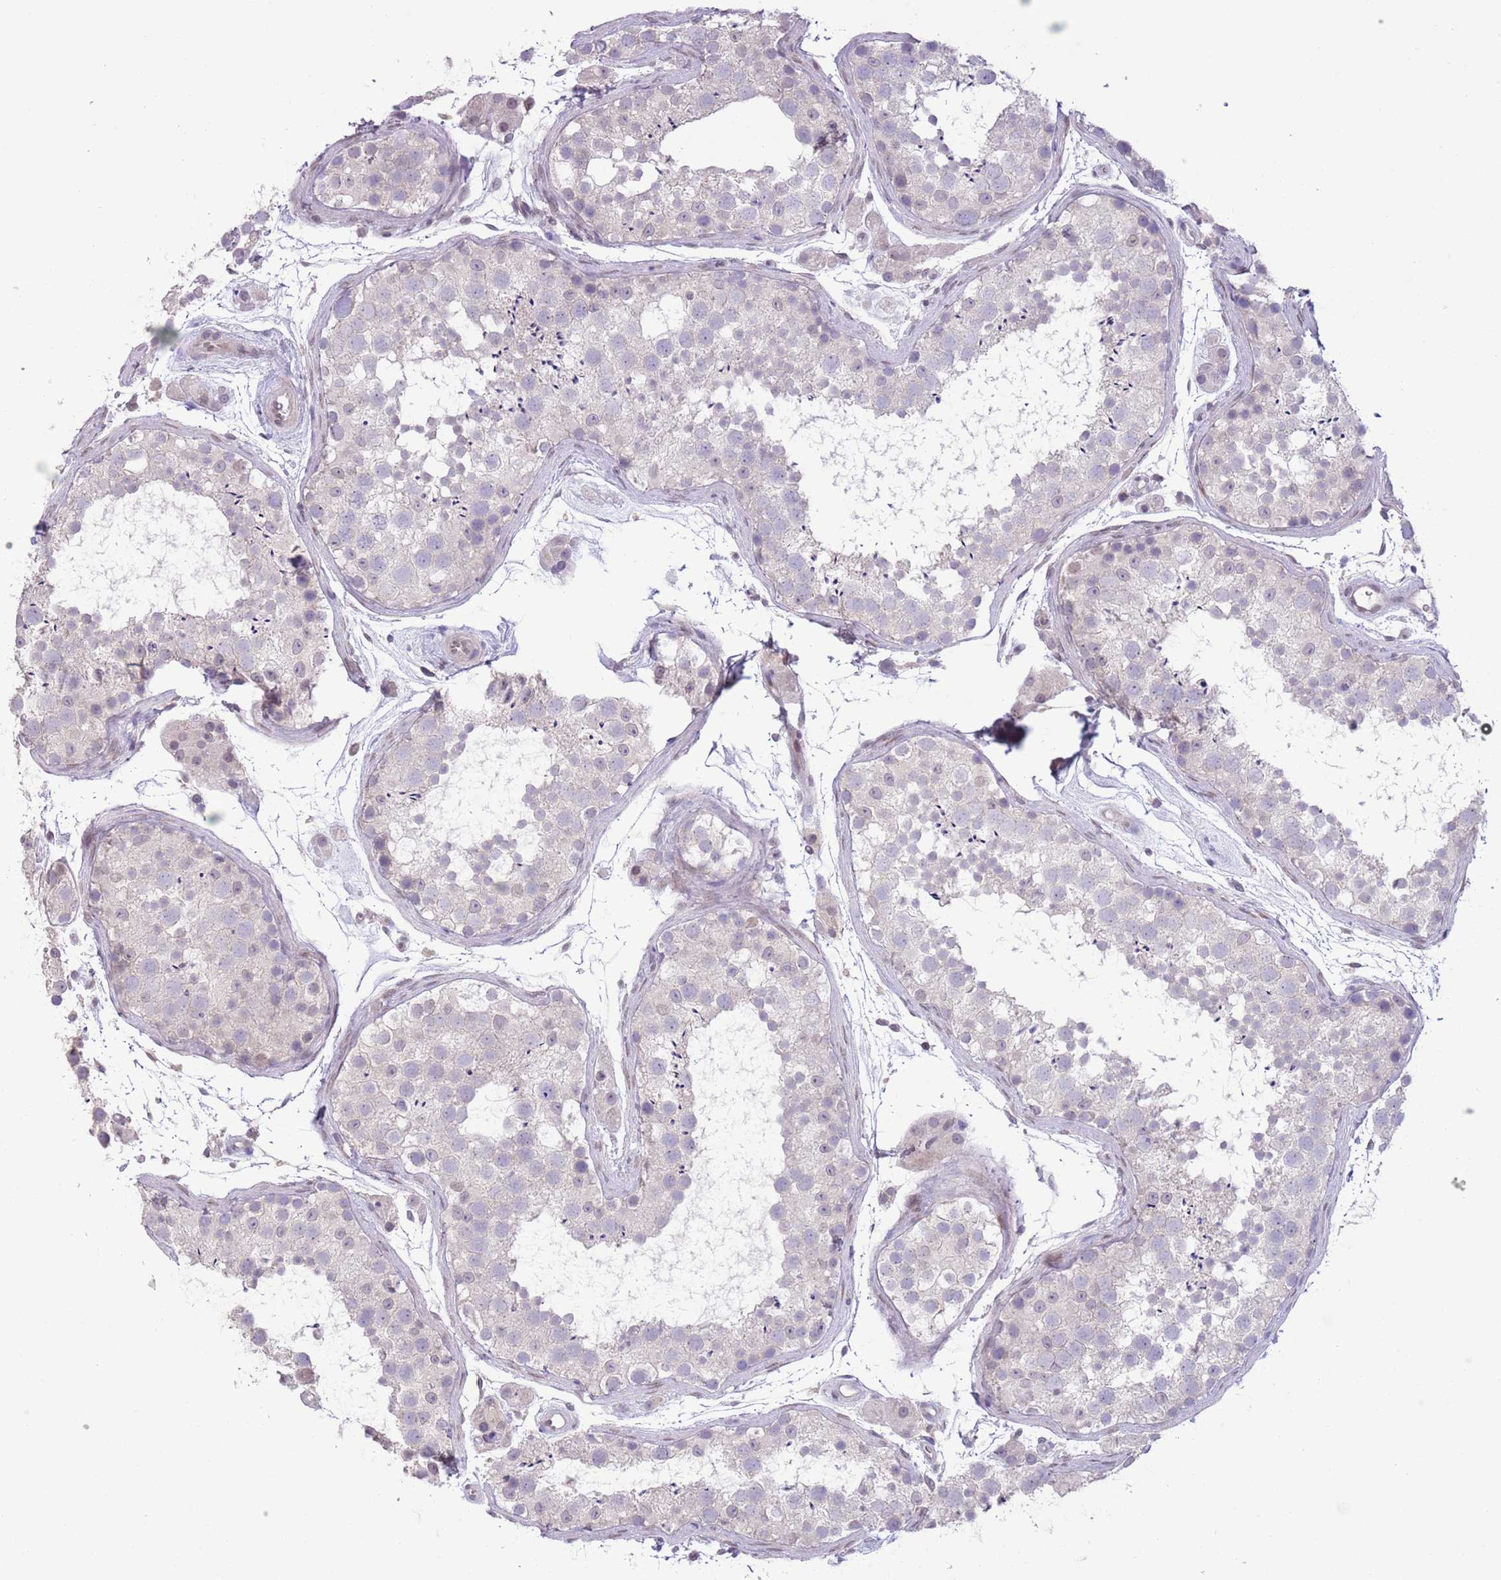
{"staining": {"intensity": "negative", "quantity": "none", "location": "none"}, "tissue": "testis", "cell_type": "Cells in seminiferous ducts", "image_type": "normal", "snomed": [{"axis": "morphology", "description": "Normal tissue, NOS"}, {"axis": "topography", "description": "Testis"}], "caption": "High power microscopy photomicrograph of an IHC image of benign testis, revealing no significant staining in cells in seminiferous ducts.", "gene": "CCND2", "patient": {"sex": "male", "age": 41}}